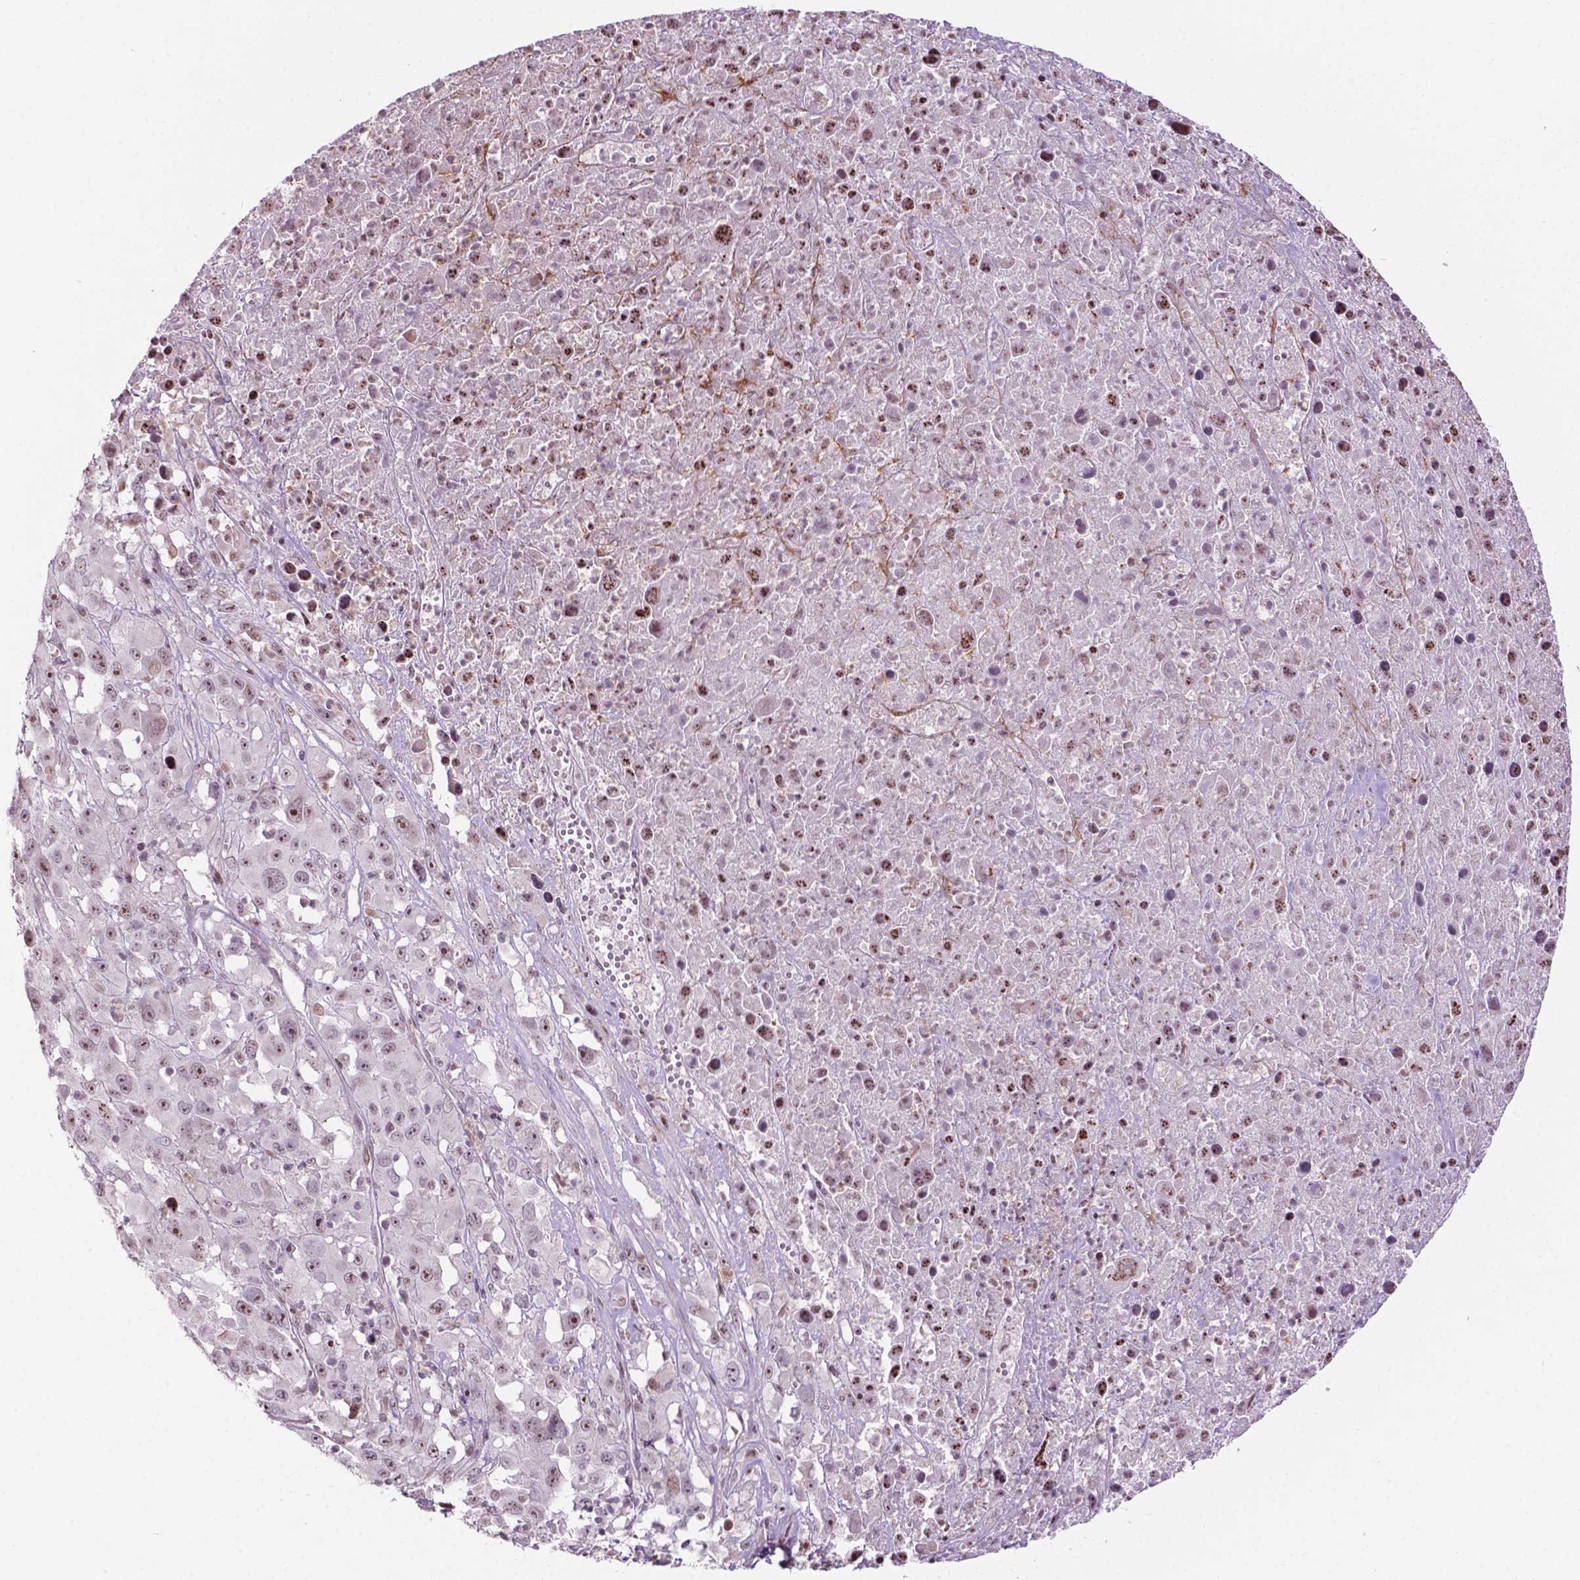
{"staining": {"intensity": "weak", "quantity": "<25%", "location": "nuclear"}, "tissue": "melanoma", "cell_type": "Tumor cells", "image_type": "cancer", "snomed": [{"axis": "morphology", "description": "Malignant melanoma, Metastatic site"}, {"axis": "topography", "description": "Soft tissue"}], "caption": "Immunohistochemistry (IHC) micrograph of human malignant melanoma (metastatic site) stained for a protein (brown), which exhibits no expression in tumor cells.", "gene": "PTPN18", "patient": {"sex": "male", "age": 50}}